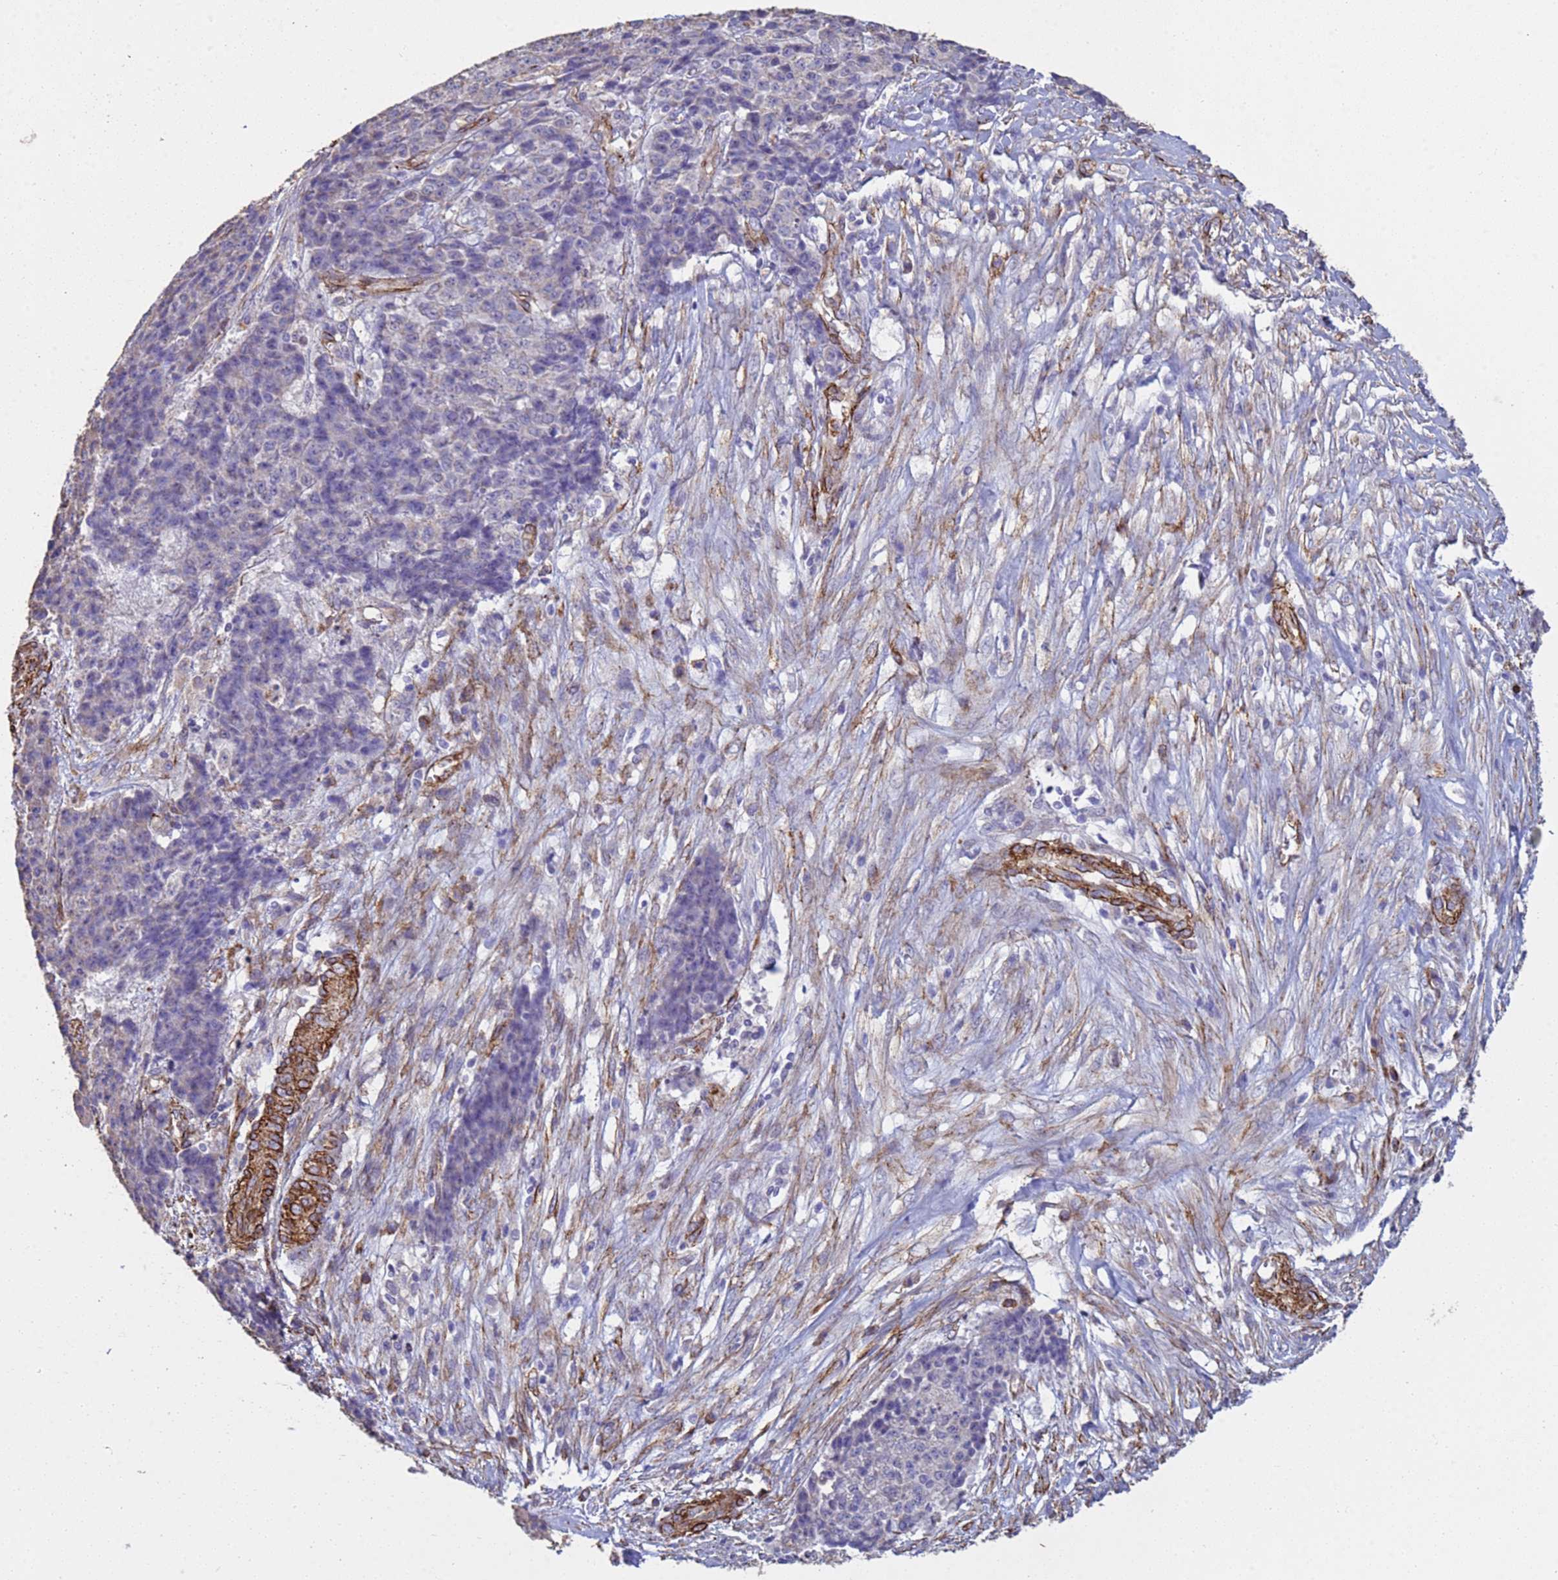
{"staining": {"intensity": "negative", "quantity": "none", "location": "none"}, "tissue": "ovarian cancer", "cell_type": "Tumor cells", "image_type": "cancer", "snomed": [{"axis": "morphology", "description": "Carcinoma, endometroid"}, {"axis": "topography", "description": "Ovary"}], "caption": "Ovarian cancer was stained to show a protein in brown. There is no significant staining in tumor cells. (Brightfield microscopy of DAB (3,3'-diaminobenzidine) immunohistochemistry at high magnification).", "gene": "GASK1A", "patient": {"sex": "female", "age": 42}}